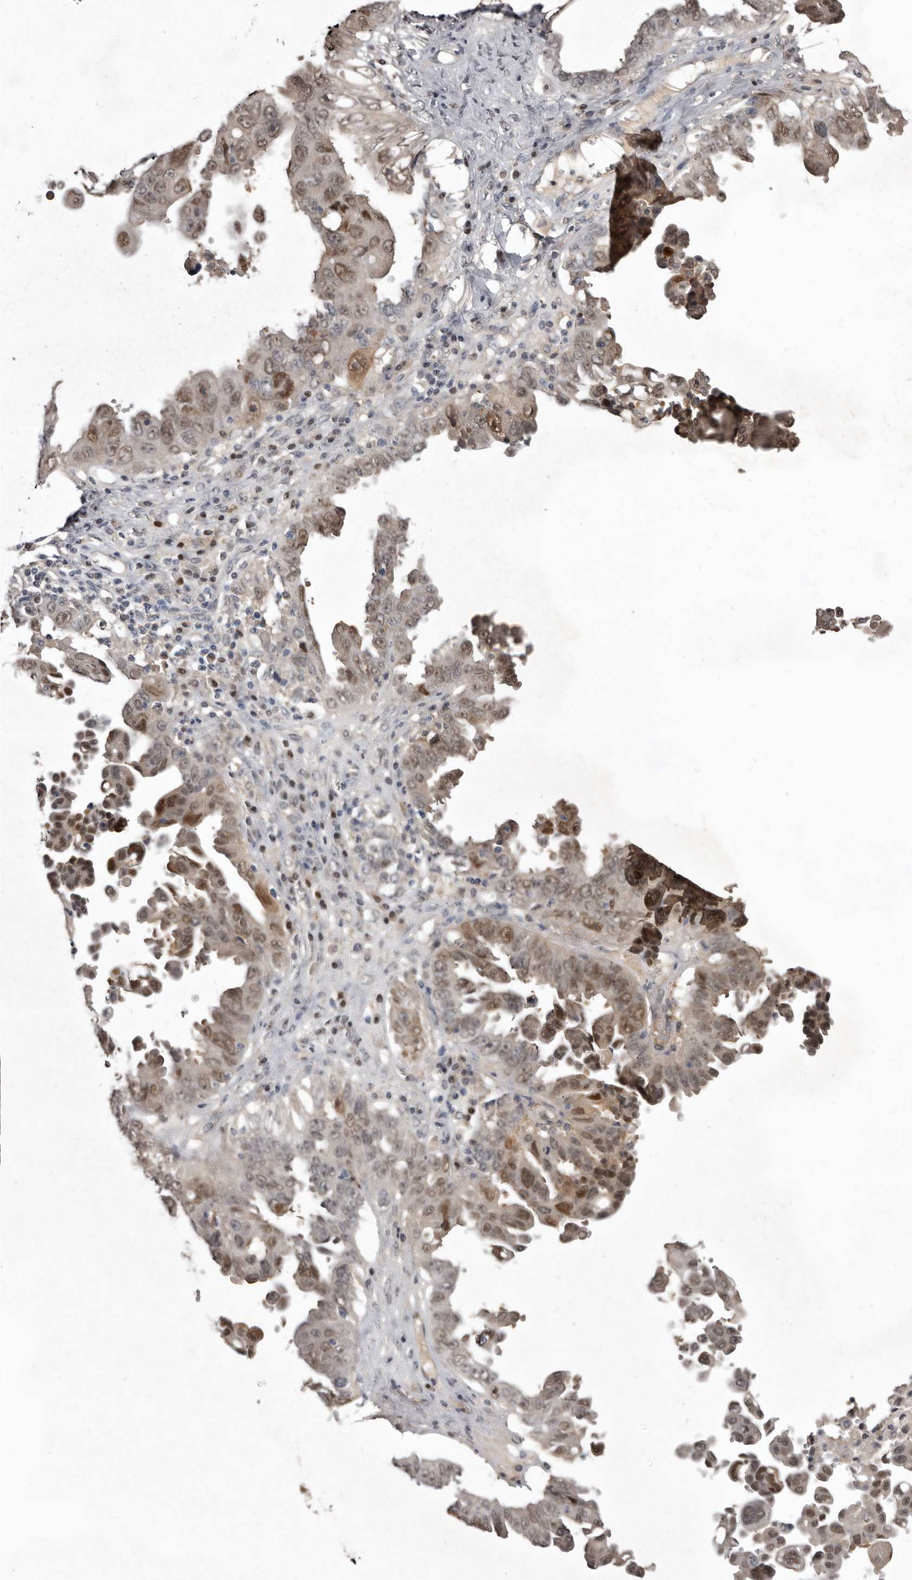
{"staining": {"intensity": "moderate", "quantity": ">75%", "location": "nuclear"}, "tissue": "ovarian cancer", "cell_type": "Tumor cells", "image_type": "cancer", "snomed": [{"axis": "morphology", "description": "Carcinoma, endometroid"}, {"axis": "topography", "description": "Ovary"}], "caption": "Protein staining of ovarian cancer (endometroid carcinoma) tissue demonstrates moderate nuclear expression in approximately >75% of tumor cells.", "gene": "RBKS", "patient": {"sex": "female", "age": 62}}